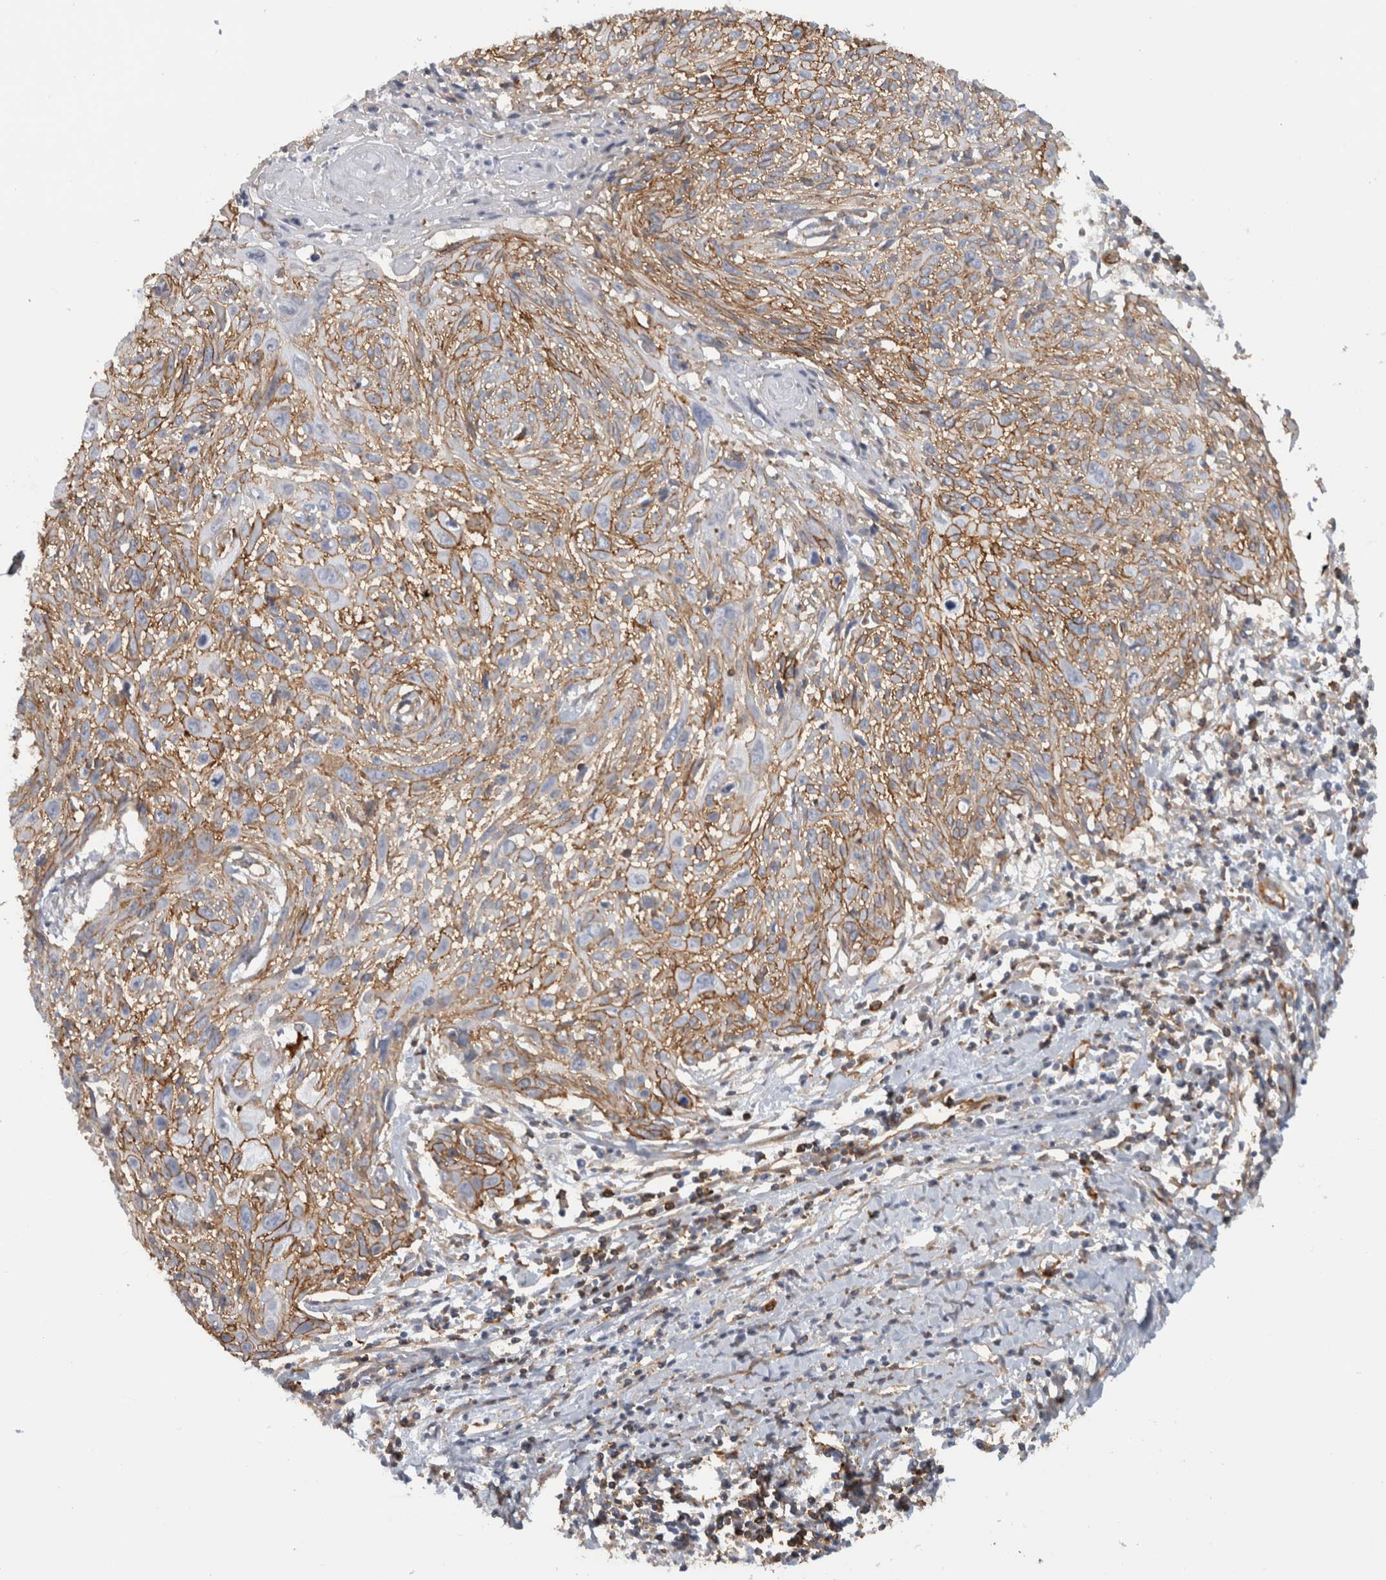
{"staining": {"intensity": "strong", "quantity": "25%-75%", "location": "cytoplasmic/membranous"}, "tissue": "cervical cancer", "cell_type": "Tumor cells", "image_type": "cancer", "snomed": [{"axis": "morphology", "description": "Squamous cell carcinoma, NOS"}, {"axis": "topography", "description": "Cervix"}], "caption": "Cervical cancer stained for a protein (brown) reveals strong cytoplasmic/membranous positive expression in approximately 25%-75% of tumor cells.", "gene": "AHNAK", "patient": {"sex": "female", "age": 51}}